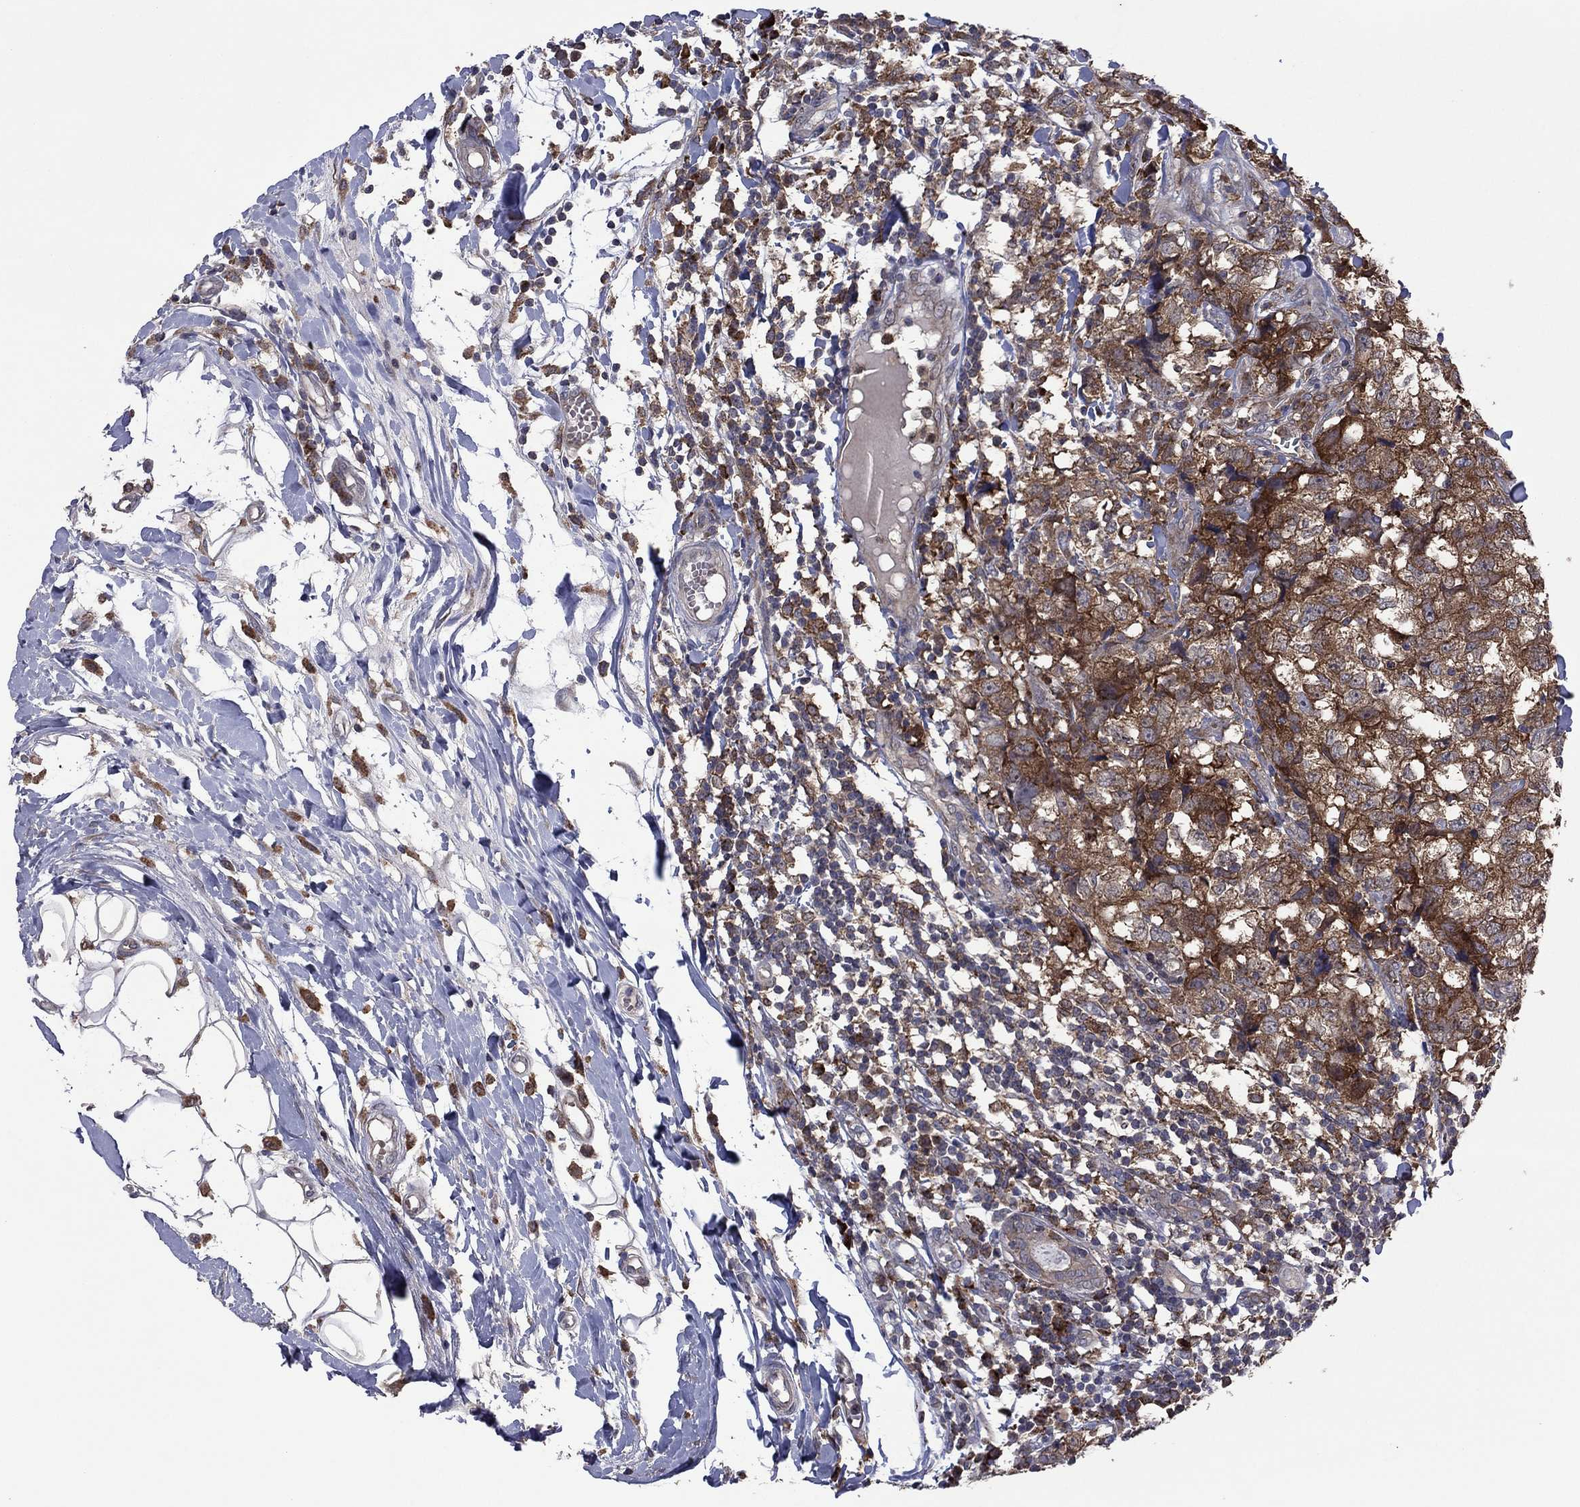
{"staining": {"intensity": "strong", "quantity": "25%-75%", "location": "cytoplasmic/membranous"}, "tissue": "breast cancer", "cell_type": "Tumor cells", "image_type": "cancer", "snomed": [{"axis": "morphology", "description": "Duct carcinoma"}, {"axis": "topography", "description": "Breast"}], "caption": "Tumor cells show high levels of strong cytoplasmic/membranous expression in about 25%-75% of cells in human intraductal carcinoma (breast). Immunohistochemistry stains the protein of interest in brown and the nuclei are stained blue.", "gene": "MEA1", "patient": {"sex": "female", "age": 30}}